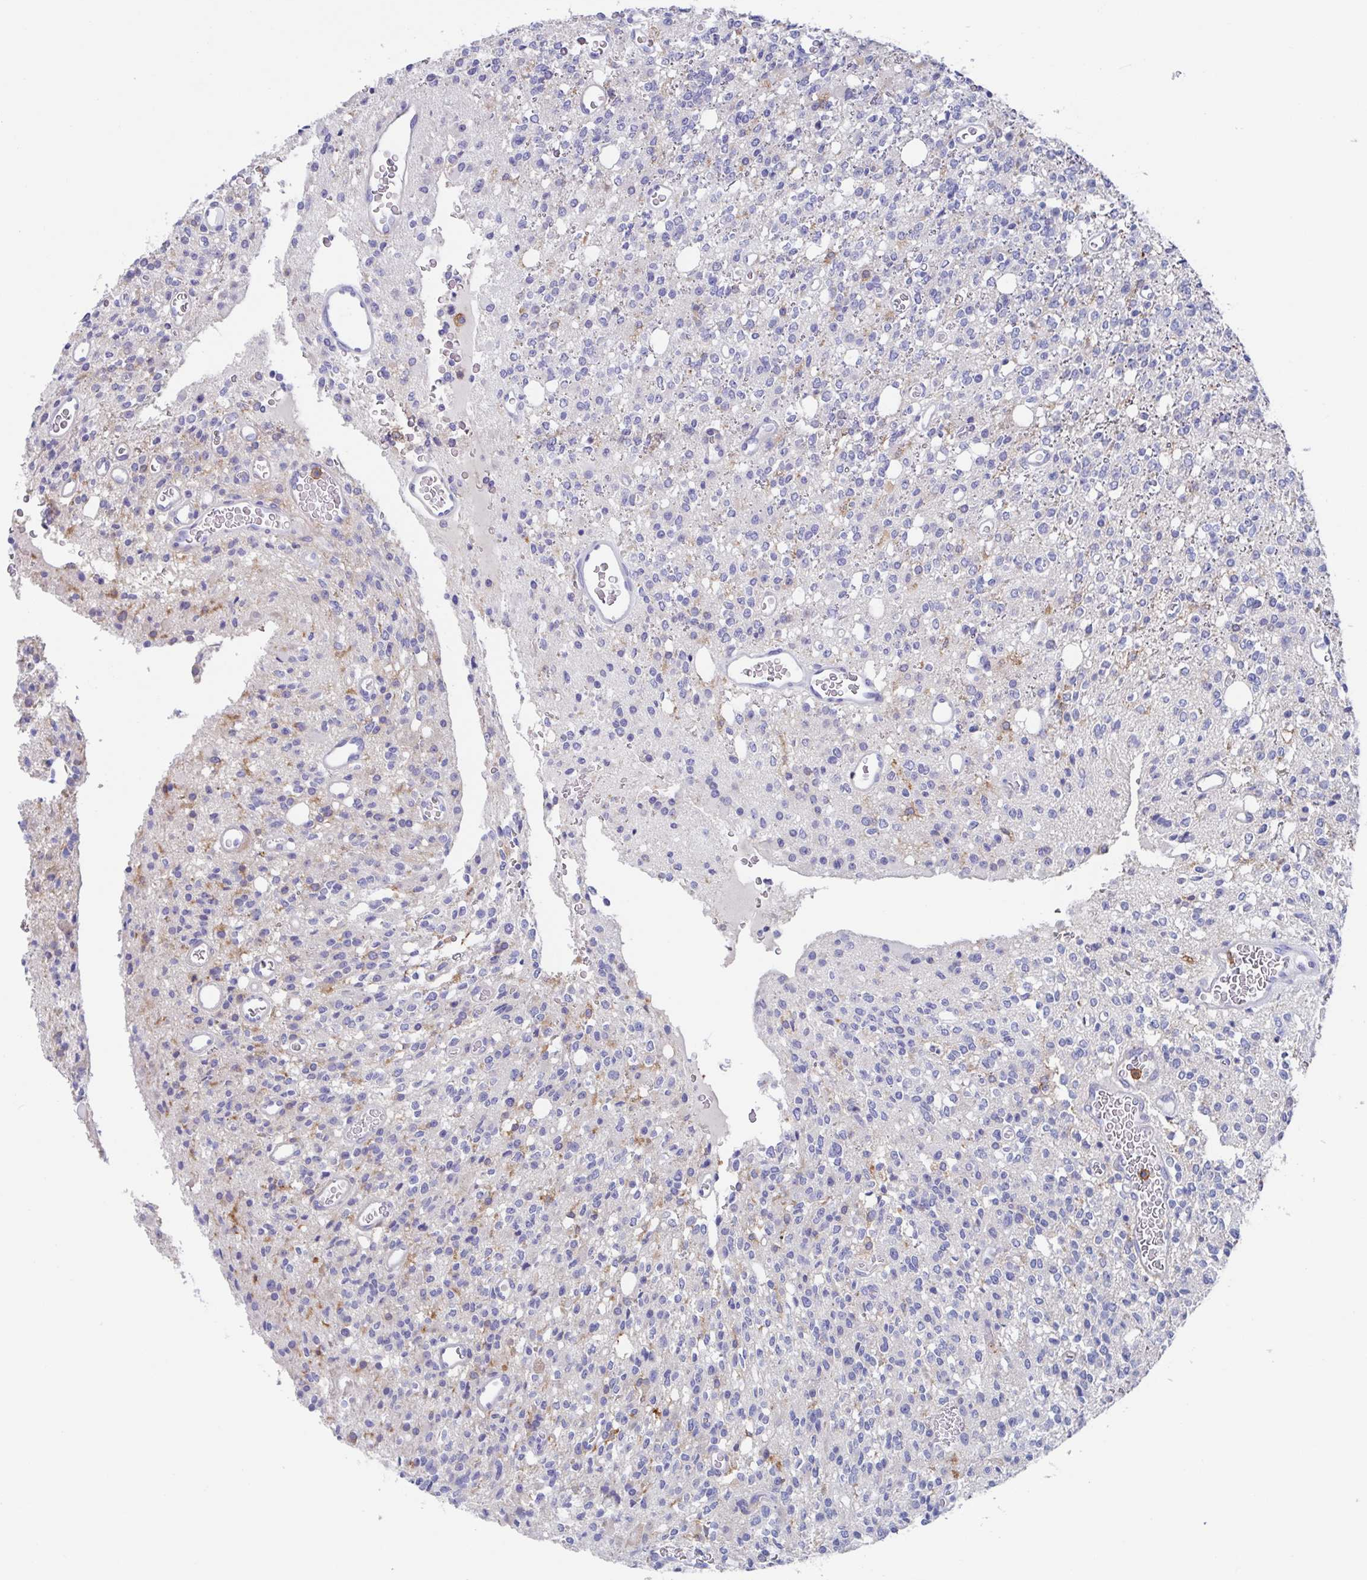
{"staining": {"intensity": "negative", "quantity": "none", "location": "none"}, "tissue": "glioma", "cell_type": "Tumor cells", "image_type": "cancer", "snomed": [{"axis": "morphology", "description": "Glioma, malignant, High grade"}, {"axis": "topography", "description": "Brain"}], "caption": "Immunohistochemical staining of human malignant glioma (high-grade) reveals no significant staining in tumor cells. (Stains: DAB (3,3'-diaminobenzidine) immunohistochemistry with hematoxylin counter stain, Microscopy: brightfield microscopy at high magnification).", "gene": "FCGR3A", "patient": {"sex": "male", "age": 34}}